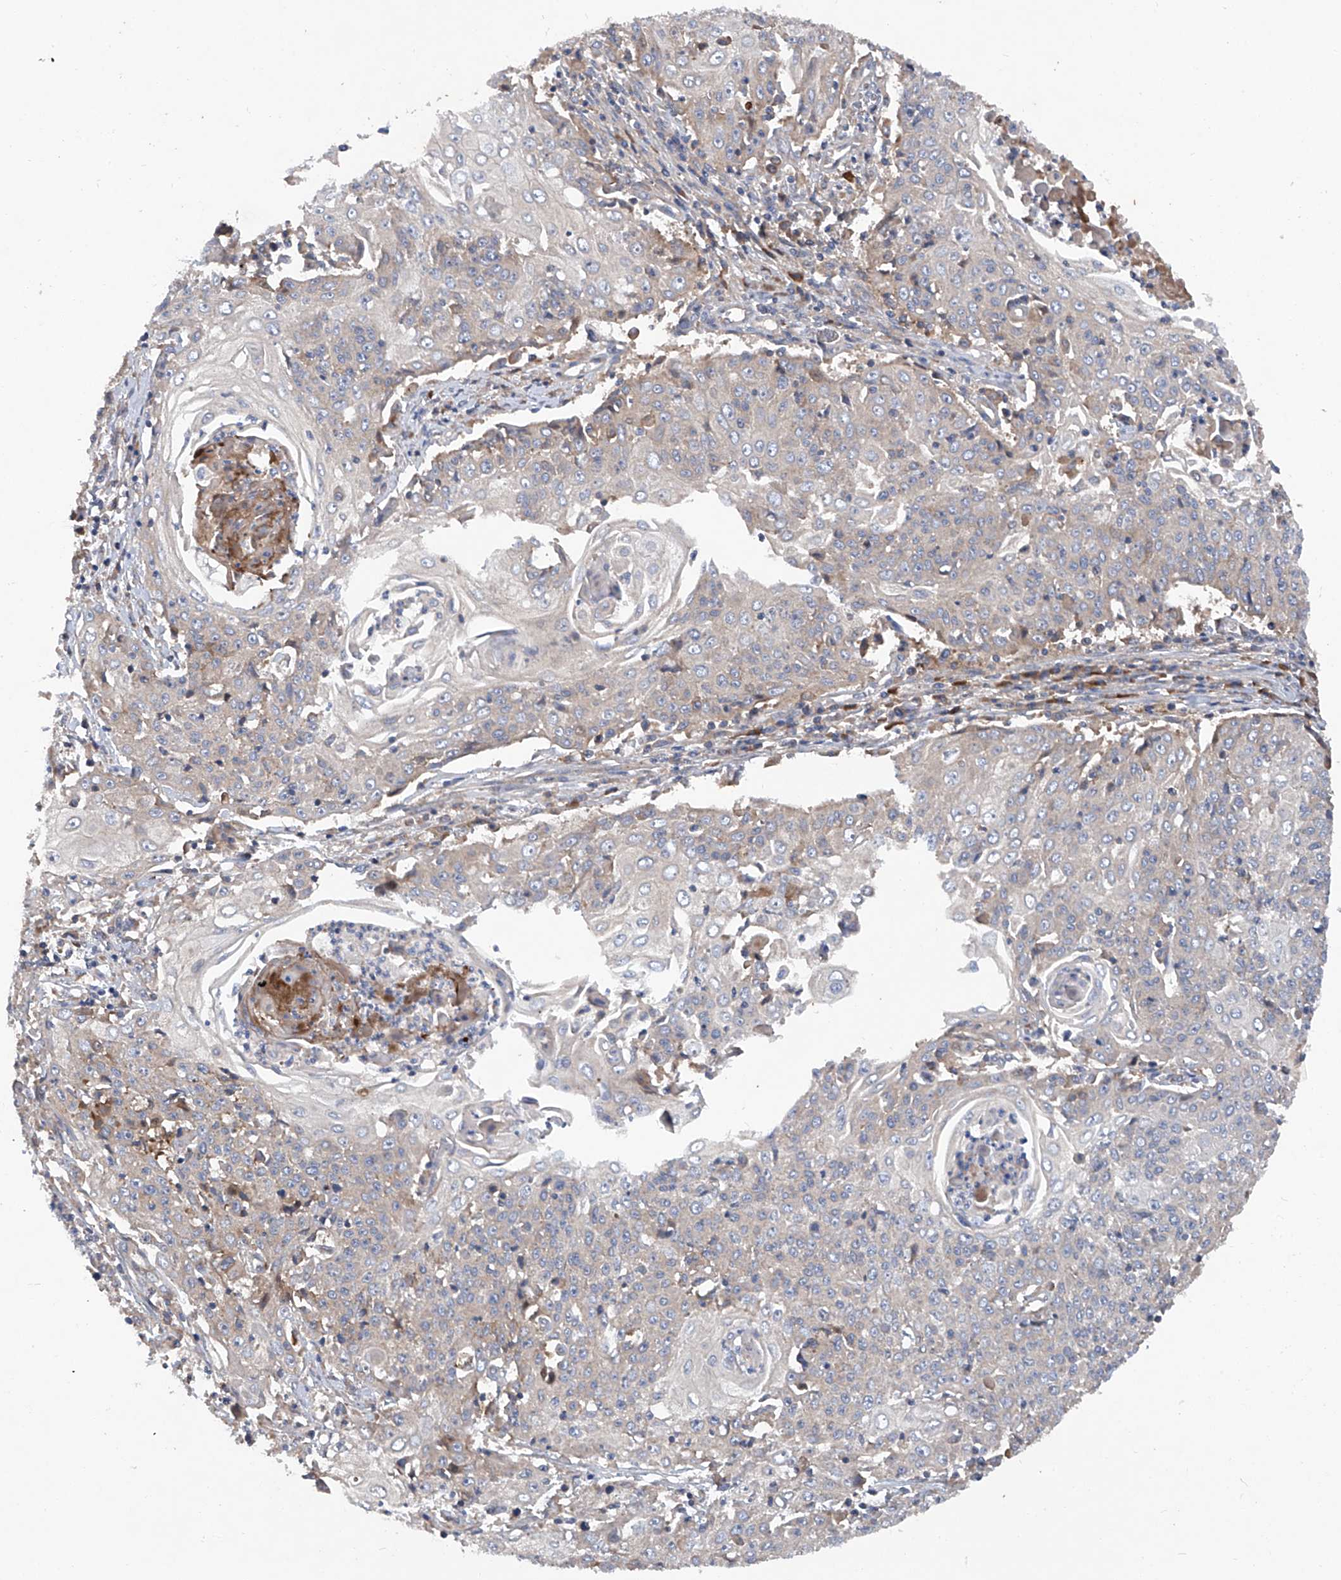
{"staining": {"intensity": "moderate", "quantity": "<25%", "location": "cytoplasmic/membranous"}, "tissue": "cervical cancer", "cell_type": "Tumor cells", "image_type": "cancer", "snomed": [{"axis": "morphology", "description": "Squamous cell carcinoma, NOS"}, {"axis": "topography", "description": "Cervix"}], "caption": "Cervical squamous cell carcinoma stained for a protein (brown) reveals moderate cytoplasmic/membranous positive positivity in approximately <25% of tumor cells.", "gene": "ASCC3", "patient": {"sex": "female", "age": 48}}